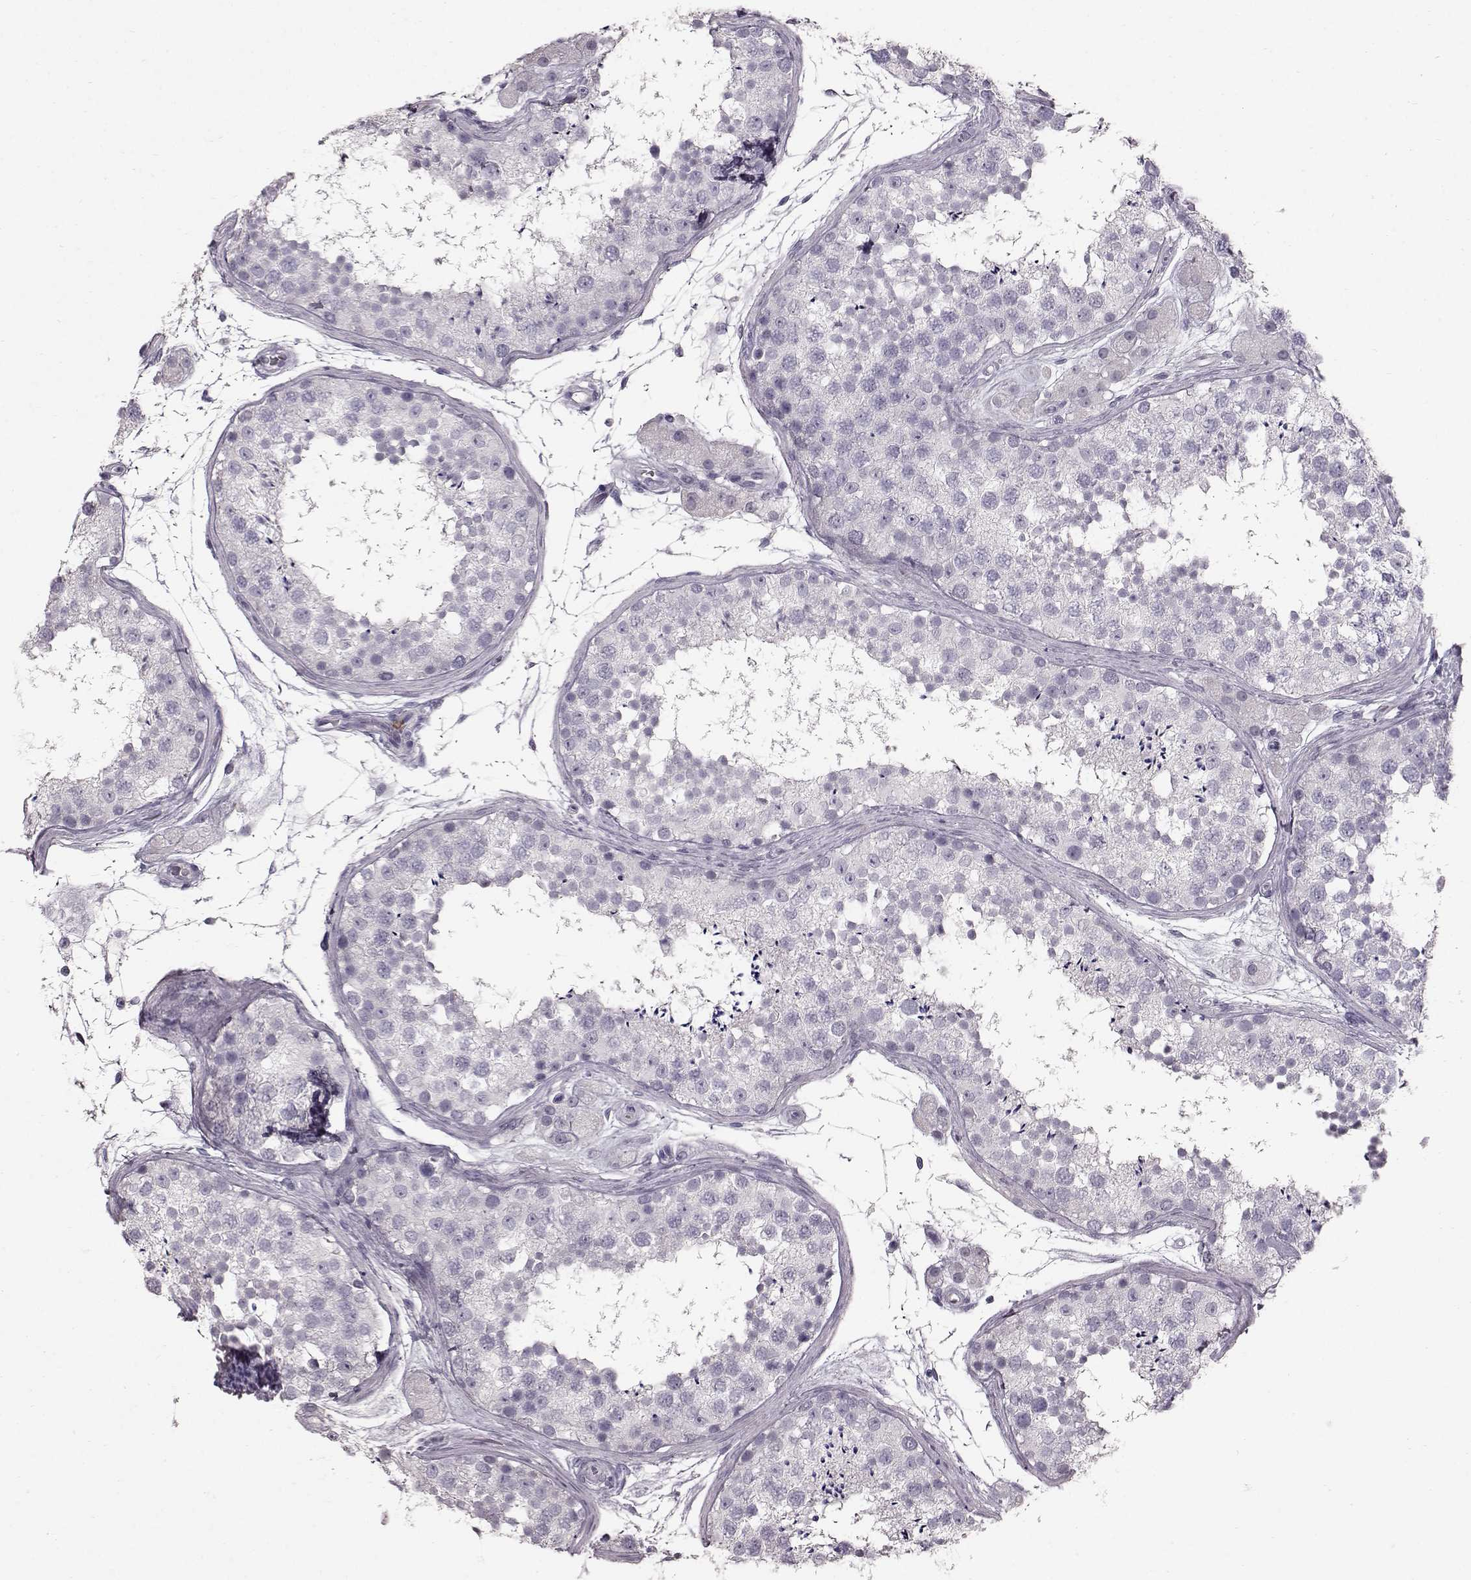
{"staining": {"intensity": "negative", "quantity": "none", "location": "none"}, "tissue": "testis", "cell_type": "Cells in seminiferous ducts", "image_type": "normal", "snomed": [{"axis": "morphology", "description": "Normal tissue, NOS"}, {"axis": "topography", "description": "Testis"}], "caption": "DAB immunohistochemical staining of normal testis shows no significant staining in cells in seminiferous ducts.", "gene": "FUT4", "patient": {"sex": "male", "age": 41}}